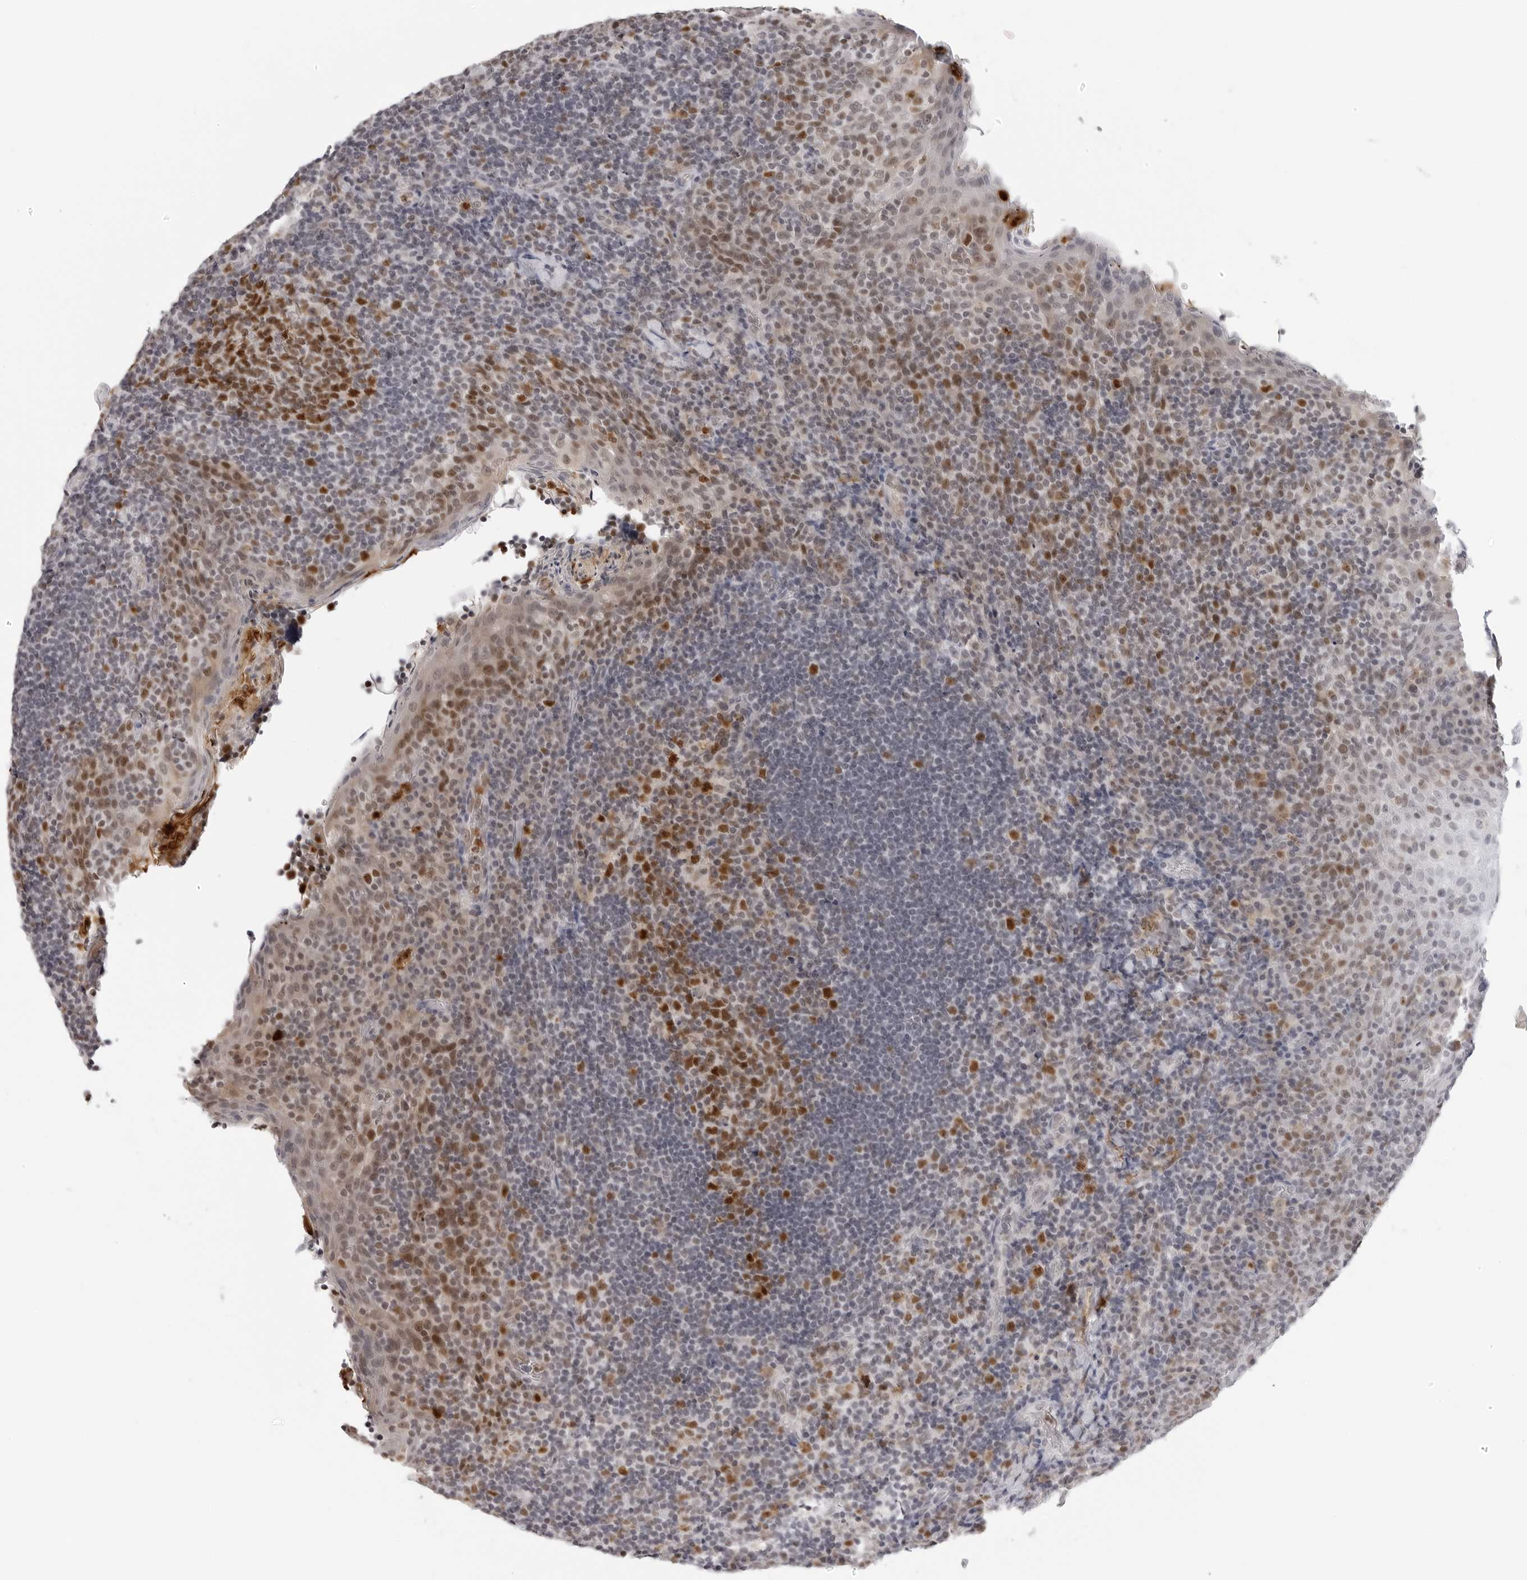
{"staining": {"intensity": "moderate", "quantity": ">75%", "location": "nuclear"}, "tissue": "tonsil", "cell_type": "Germinal center cells", "image_type": "normal", "snomed": [{"axis": "morphology", "description": "Normal tissue, NOS"}, {"axis": "topography", "description": "Tonsil"}], "caption": "Human tonsil stained with a brown dye shows moderate nuclear positive positivity in about >75% of germinal center cells.", "gene": "MSH6", "patient": {"sex": "male", "age": 17}}